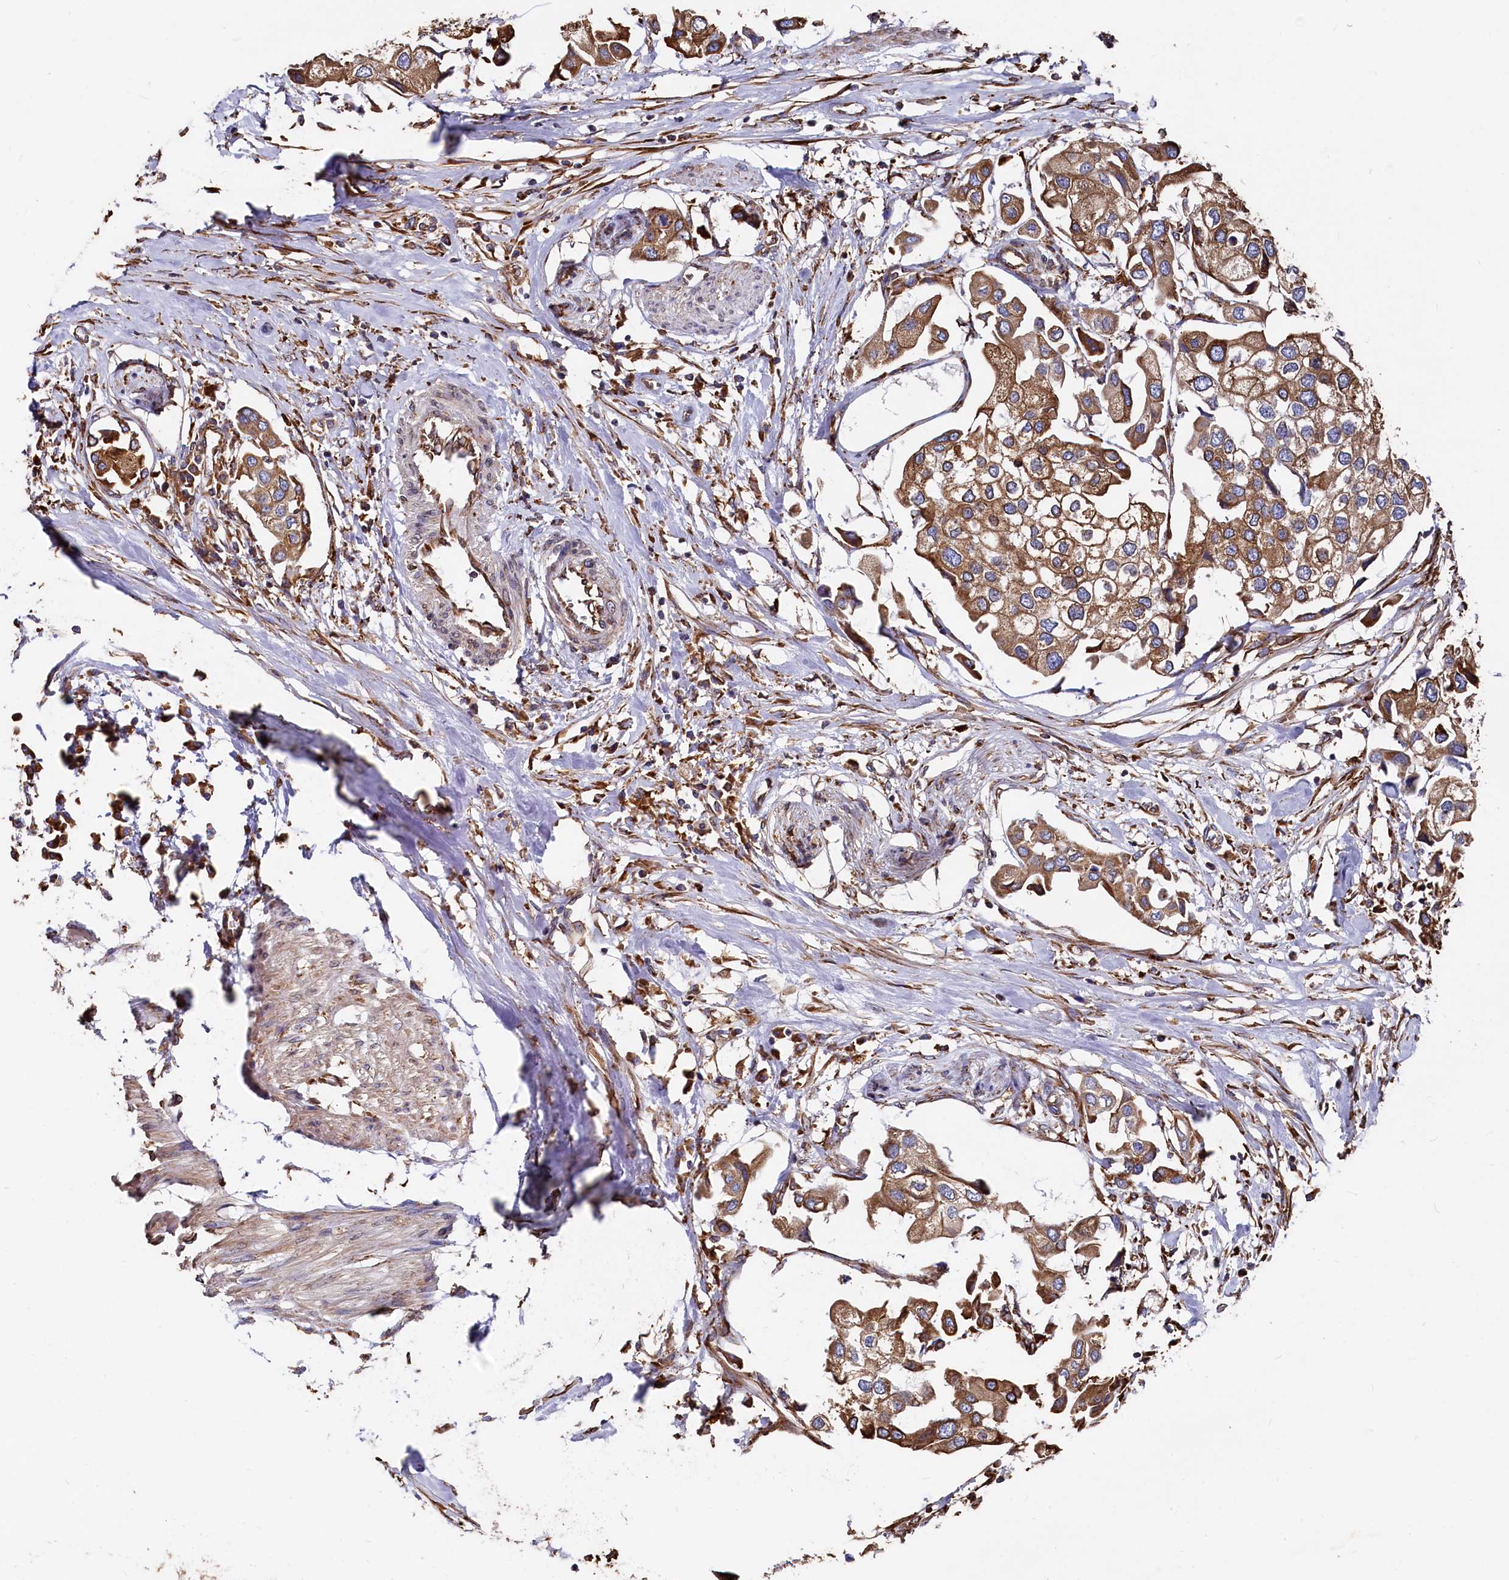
{"staining": {"intensity": "moderate", "quantity": ">75%", "location": "cytoplasmic/membranous"}, "tissue": "urothelial cancer", "cell_type": "Tumor cells", "image_type": "cancer", "snomed": [{"axis": "morphology", "description": "Urothelial carcinoma, High grade"}, {"axis": "topography", "description": "Urinary bladder"}], "caption": "A histopathology image of urothelial cancer stained for a protein demonstrates moderate cytoplasmic/membranous brown staining in tumor cells. (Stains: DAB in brown, nuclei in blue, Microscopy: brightfield microscopy at high magnification).", "gene": "NEURL1B", "patient": {"sex": "male", "age": 64}}